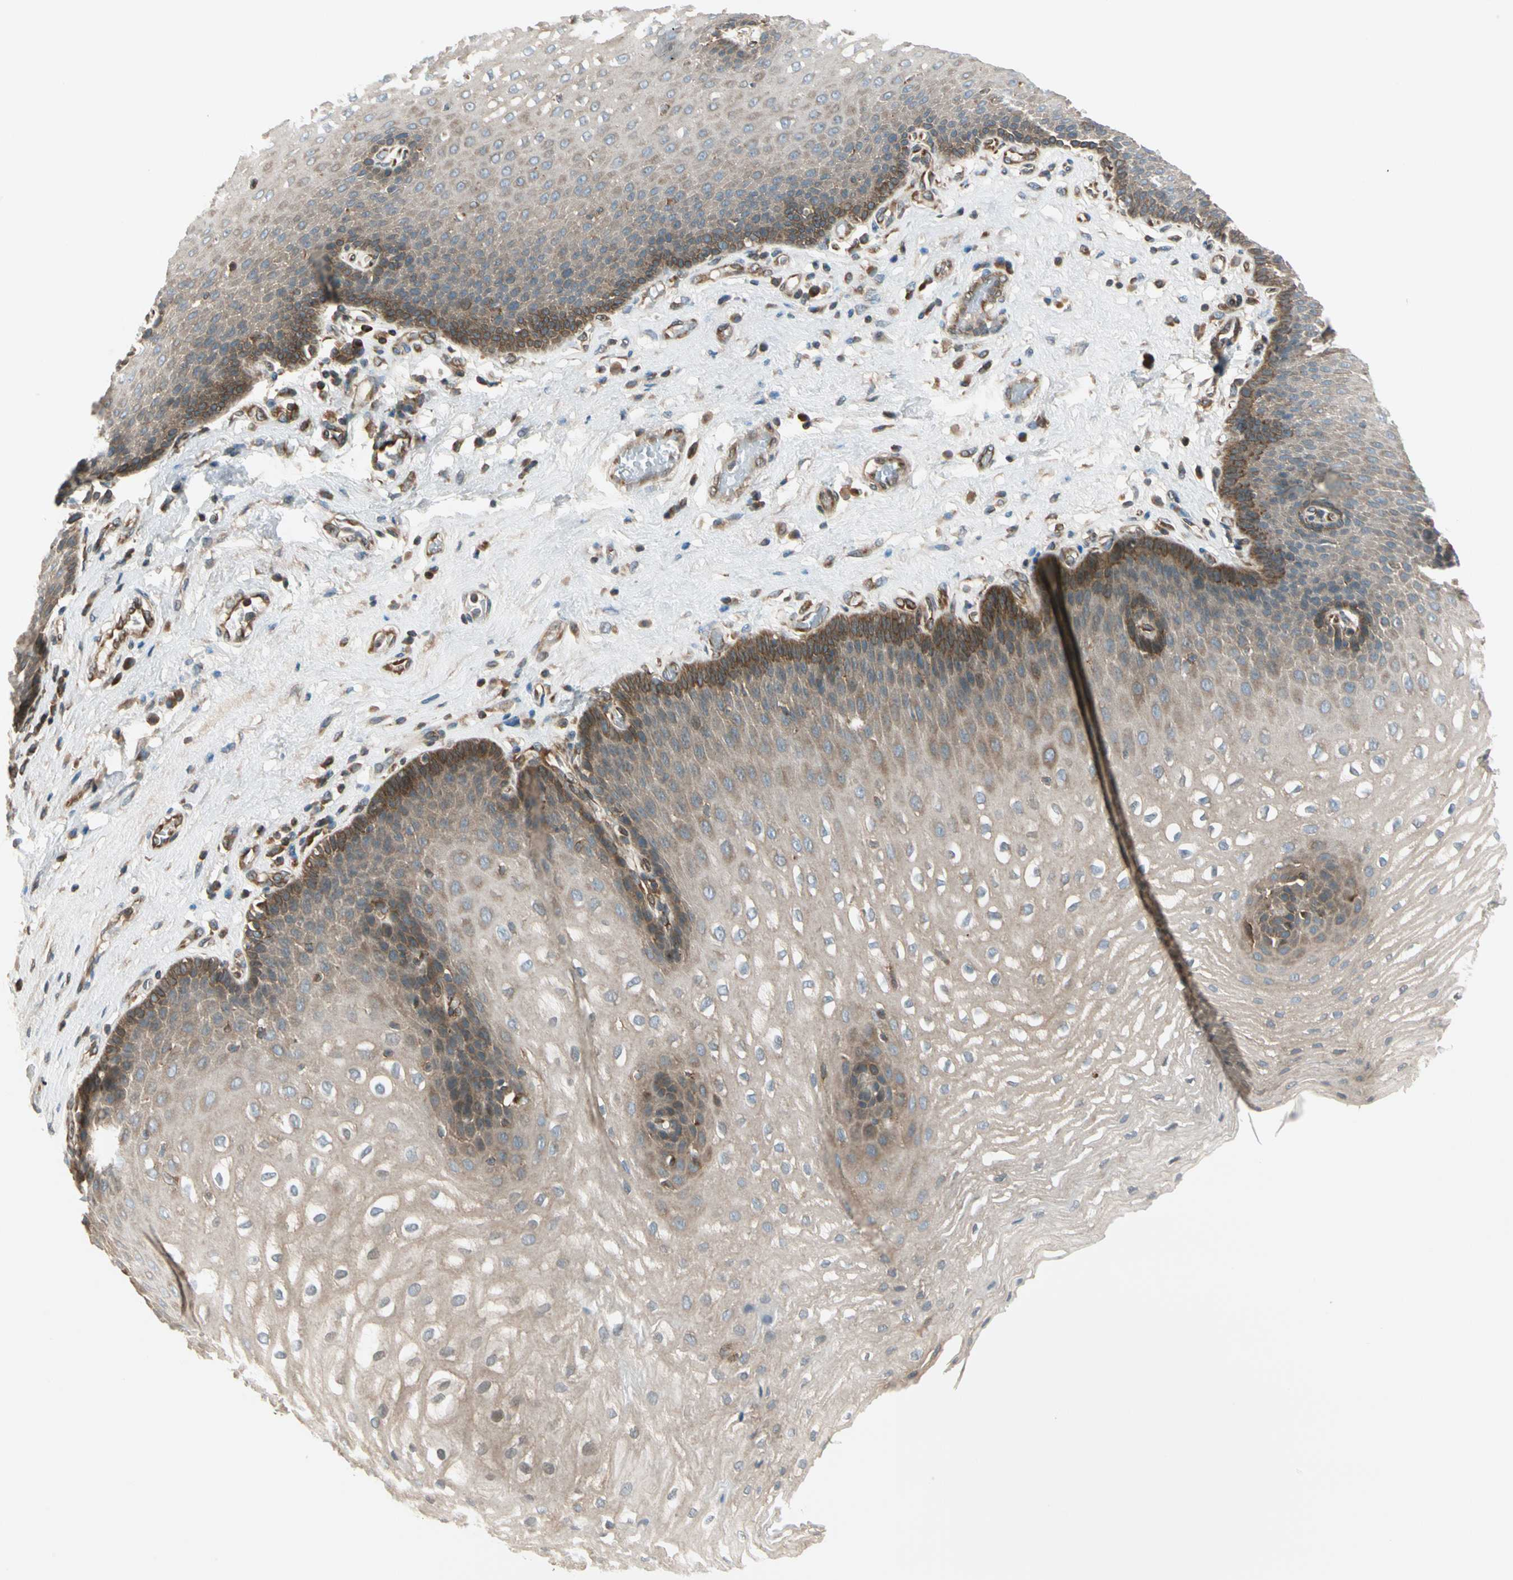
{"staining": {"intensity": "moderate", "quantity": "<25%", "location": "cytoplasmic/membranous"}, "tissue": "esophagus", "cell_type": "Squamous epithelial cells", "image_type": "normal", "snomed": [{"axis": "morphology", "description": "Normal tissue, NOS"}, {"axis": "topography", "description": "Esophagus"}], "caption": "Immunohistochemistry (DAB (3,3'-diaminobenzidine)) staining of benign human esophagus exhibits moderate cytoplasmic/membranous protein positivity in about <25% of squamous epithelial cells. (DAB = brown stain, brightfield microscopy at high magnification).", "gene": "TRIO", "patient": {"sex": "male", "age": 48}}